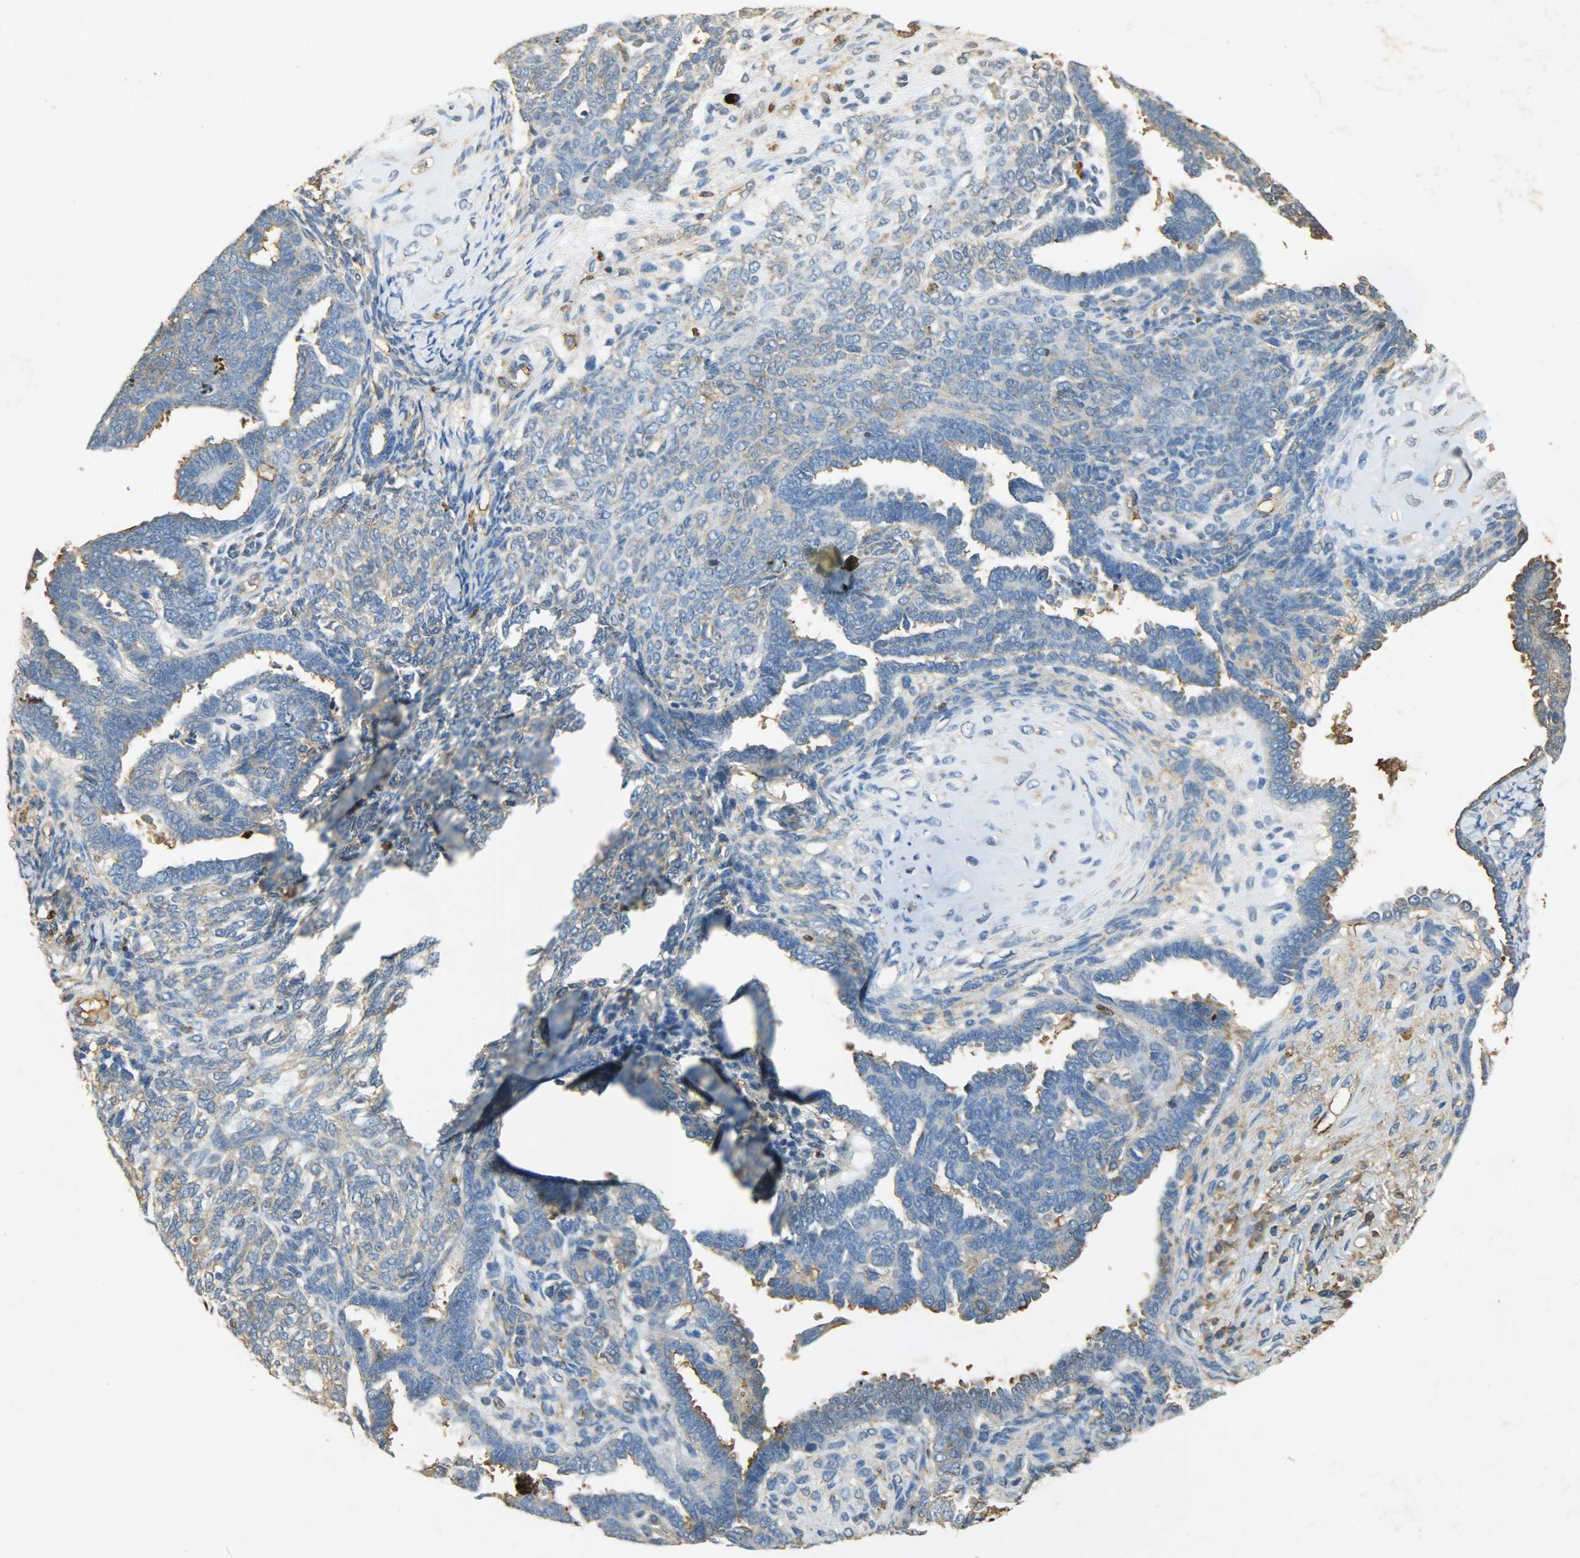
{"staining": {"intensity": "weak", "quantity": "<25%", "location": "cytoplasmic/membranous"}, "tissue": "endometrial cancer", "cell_type": "Tumor cells", "image_type": "cancer", "snomed": [{"axis": "morphology", "description": "Neoplasm, malignant, NOS"}, {"axis": "topography", "description": "Endometrium"}], "caption": "A high-resolution micrograph shows IHC staining of endometrial cancer, which exhibits no significant expression in tumor cells.", "gene": "ANXA6", "patient": {"sex": "female", "age": 74}}